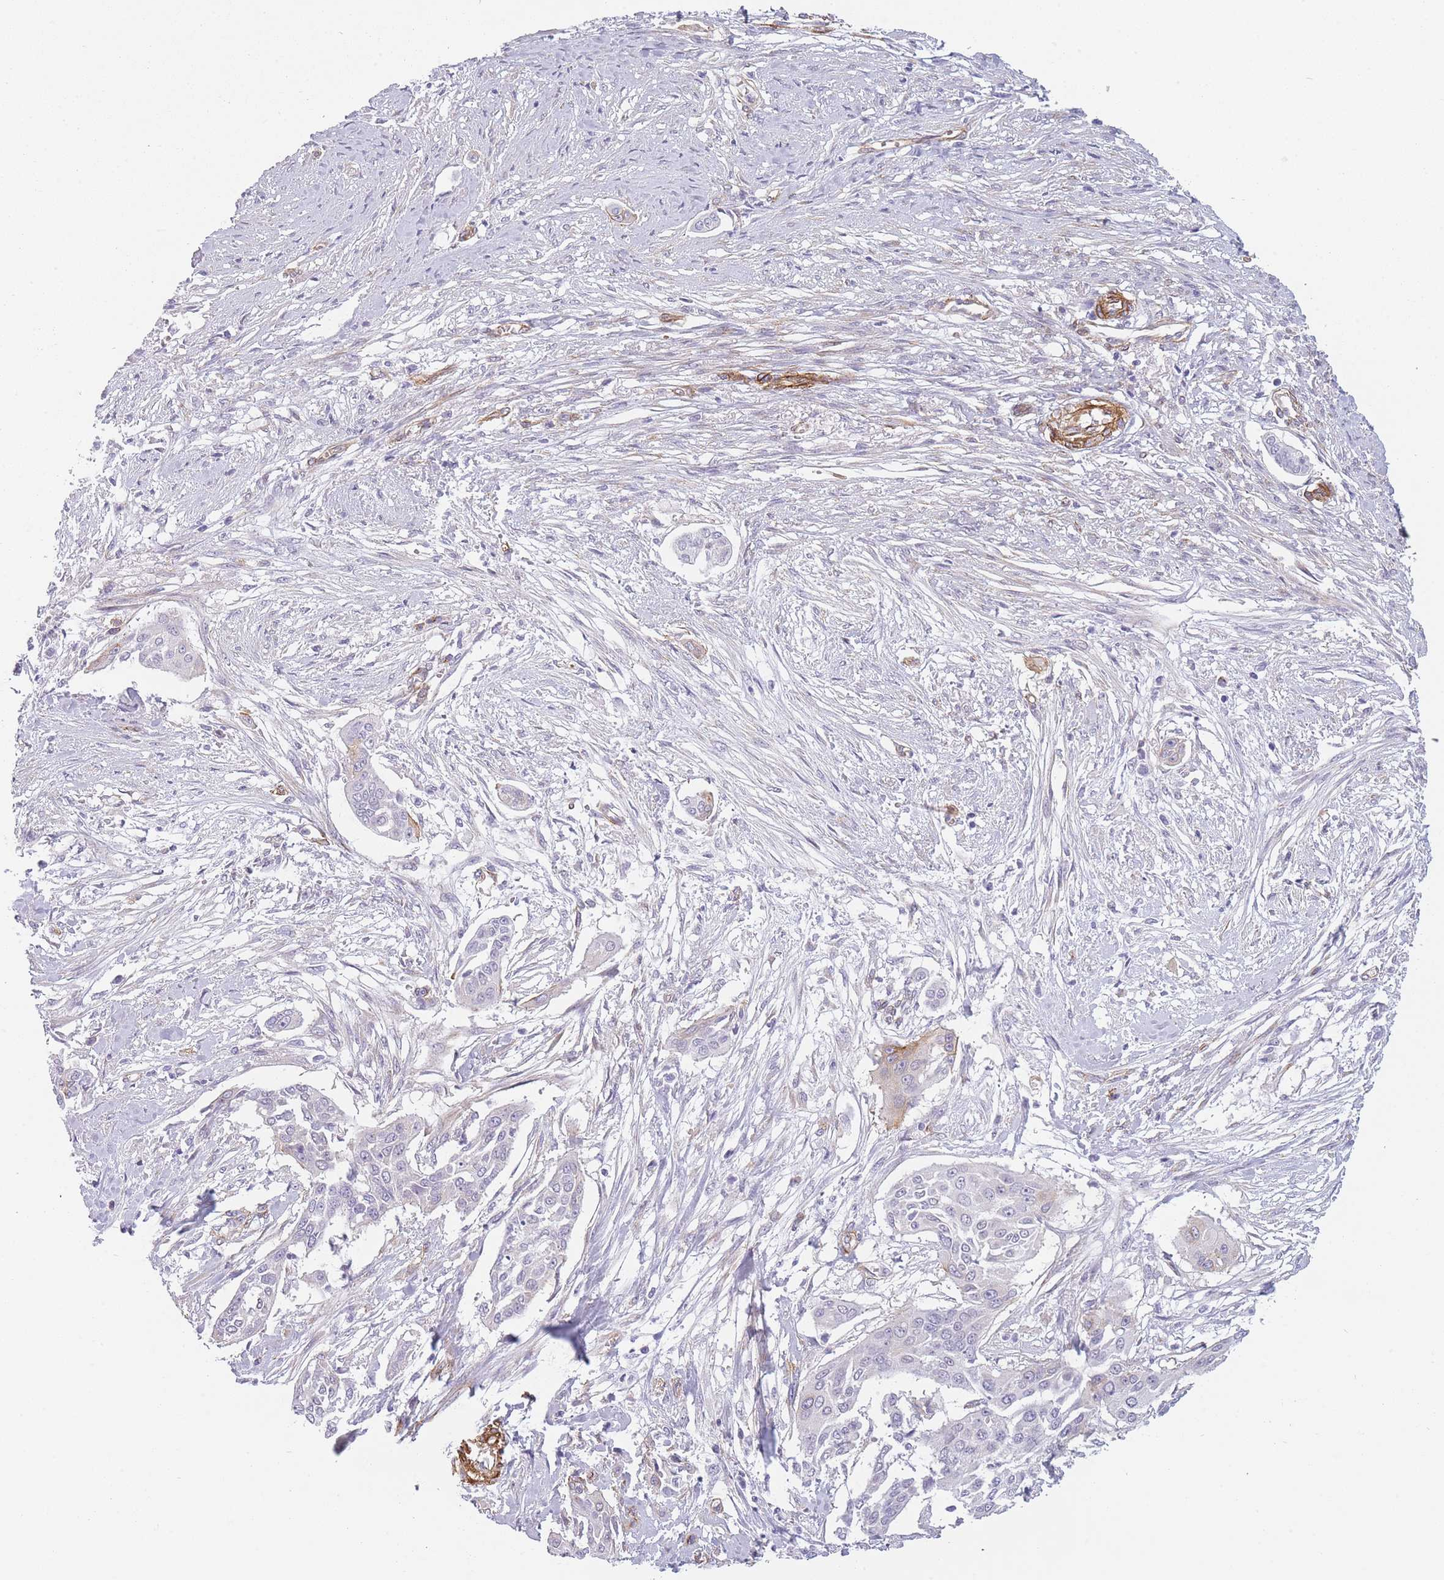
{"staining": {"intensity": "negative", "quantity": "none", "location": "none"}, "tissue": "cervical cancer", "cell_type": "Tumor cells", "image_type": "cancer", "snomed": [{"axis": "morphology", "description": "Squamous cell carcinoma, NOS"}, {"axis": "topography", "description": "Cervix"}], "caption": "Tumor cells show no significant protein staining in cervical squamous cell carcinoma.", "gene": "OR6B3", "patient": {"sex": "female", "age": 44}}